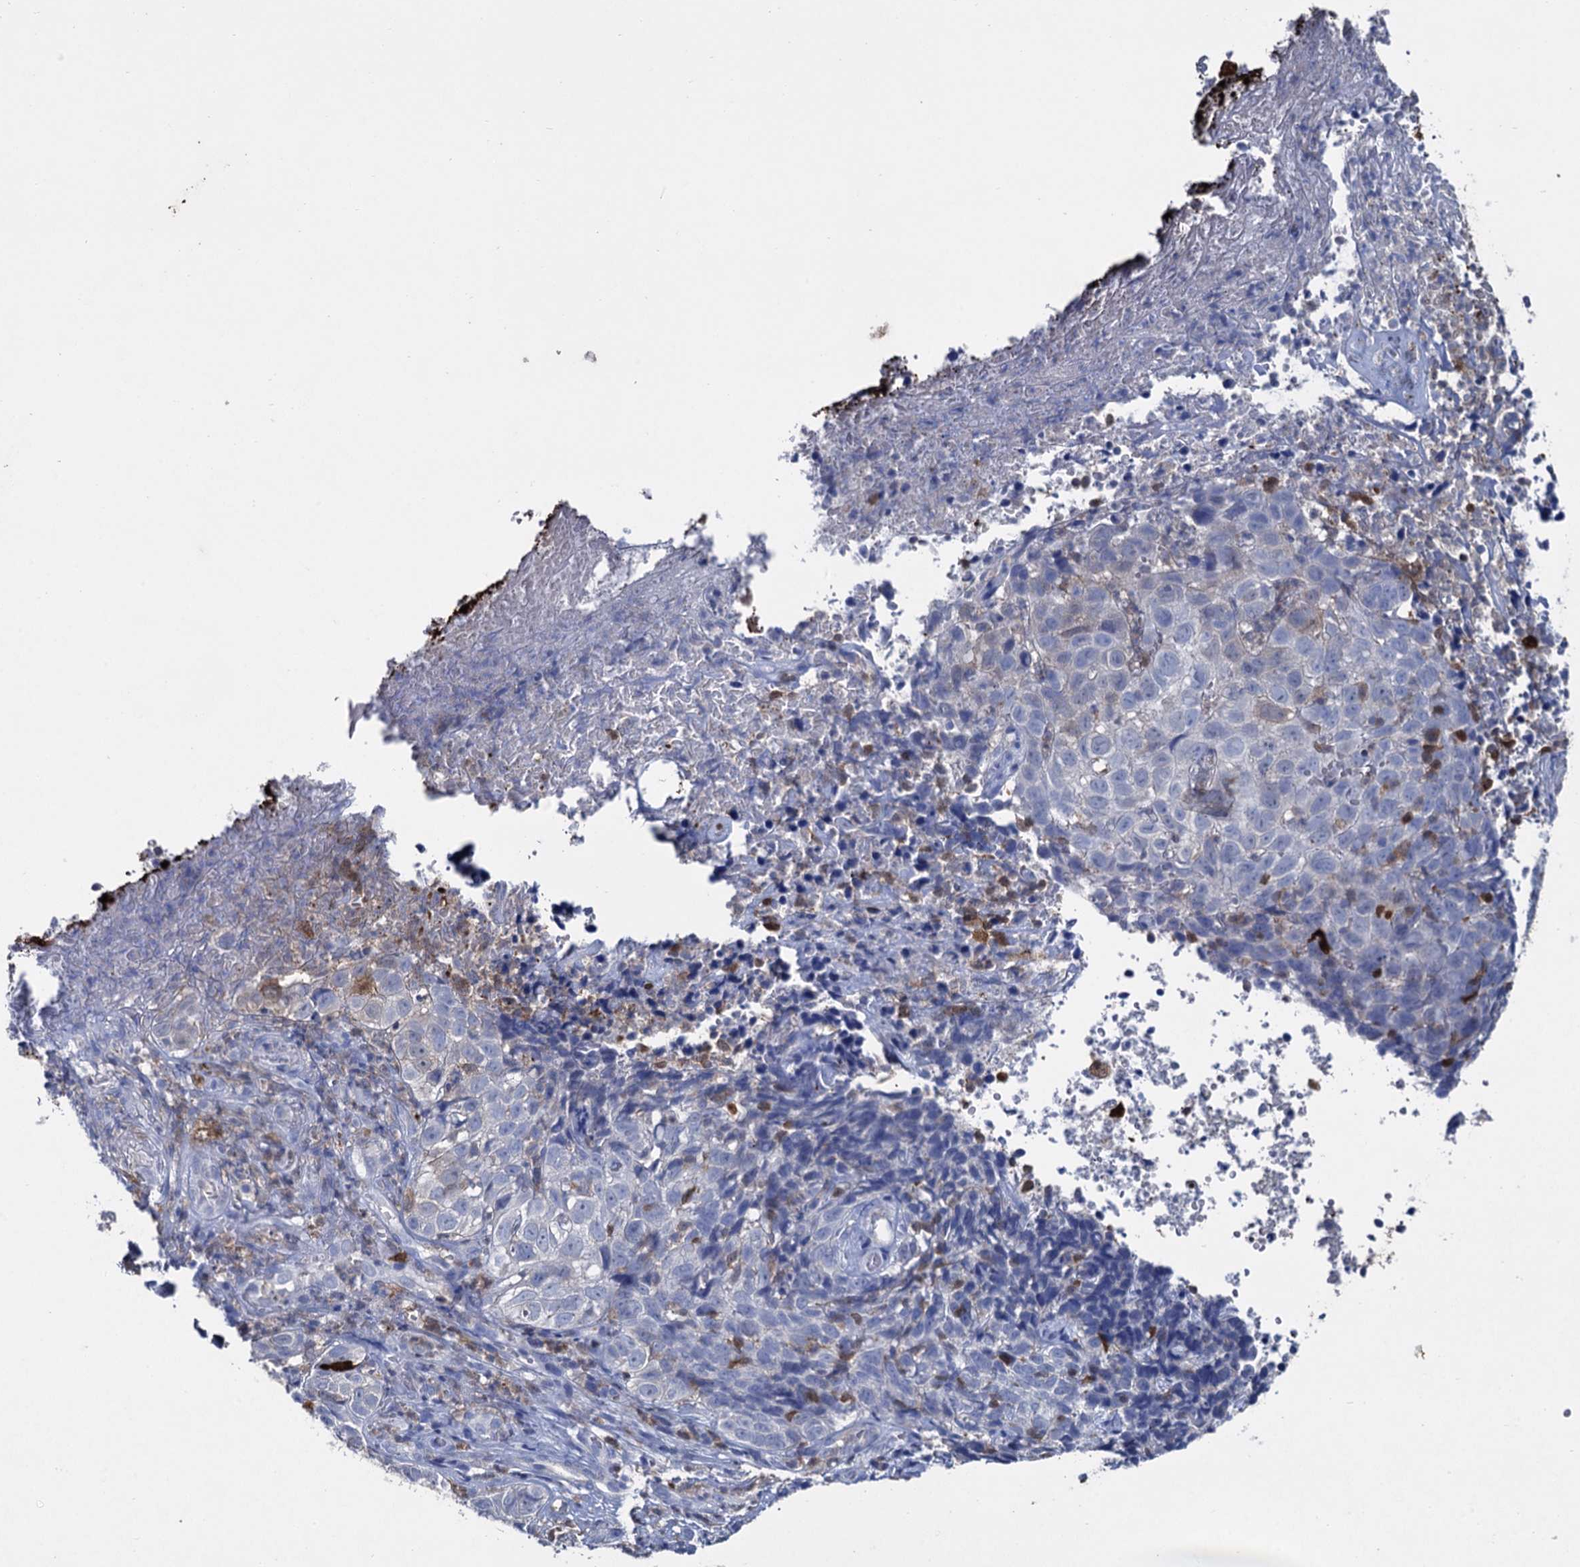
{"staining": {"intensity": "negative", "quantity": "none", "location": "none"}, "tissue": "skin cancer", "cell_type": "Tumor cells", "image_type": "cancer", "snomed": [{"axis": "morphology", "description": "Basal cell carcinoma"}, {"axis": "topography", "description": "Skin"}], "caption": "This is a photomicrograph of immunohistochemistry (IHC) staining of basal cell carcinoma (skin), which shows no staining in tumor cells. Brightfield microscopy of immunohistochemistry (IHC) stained with DAB (brown) and hematoxylin (blue), captured at high magnification.", "gene": "FABP5", "patient": {"sex": "female", "age": 84}}